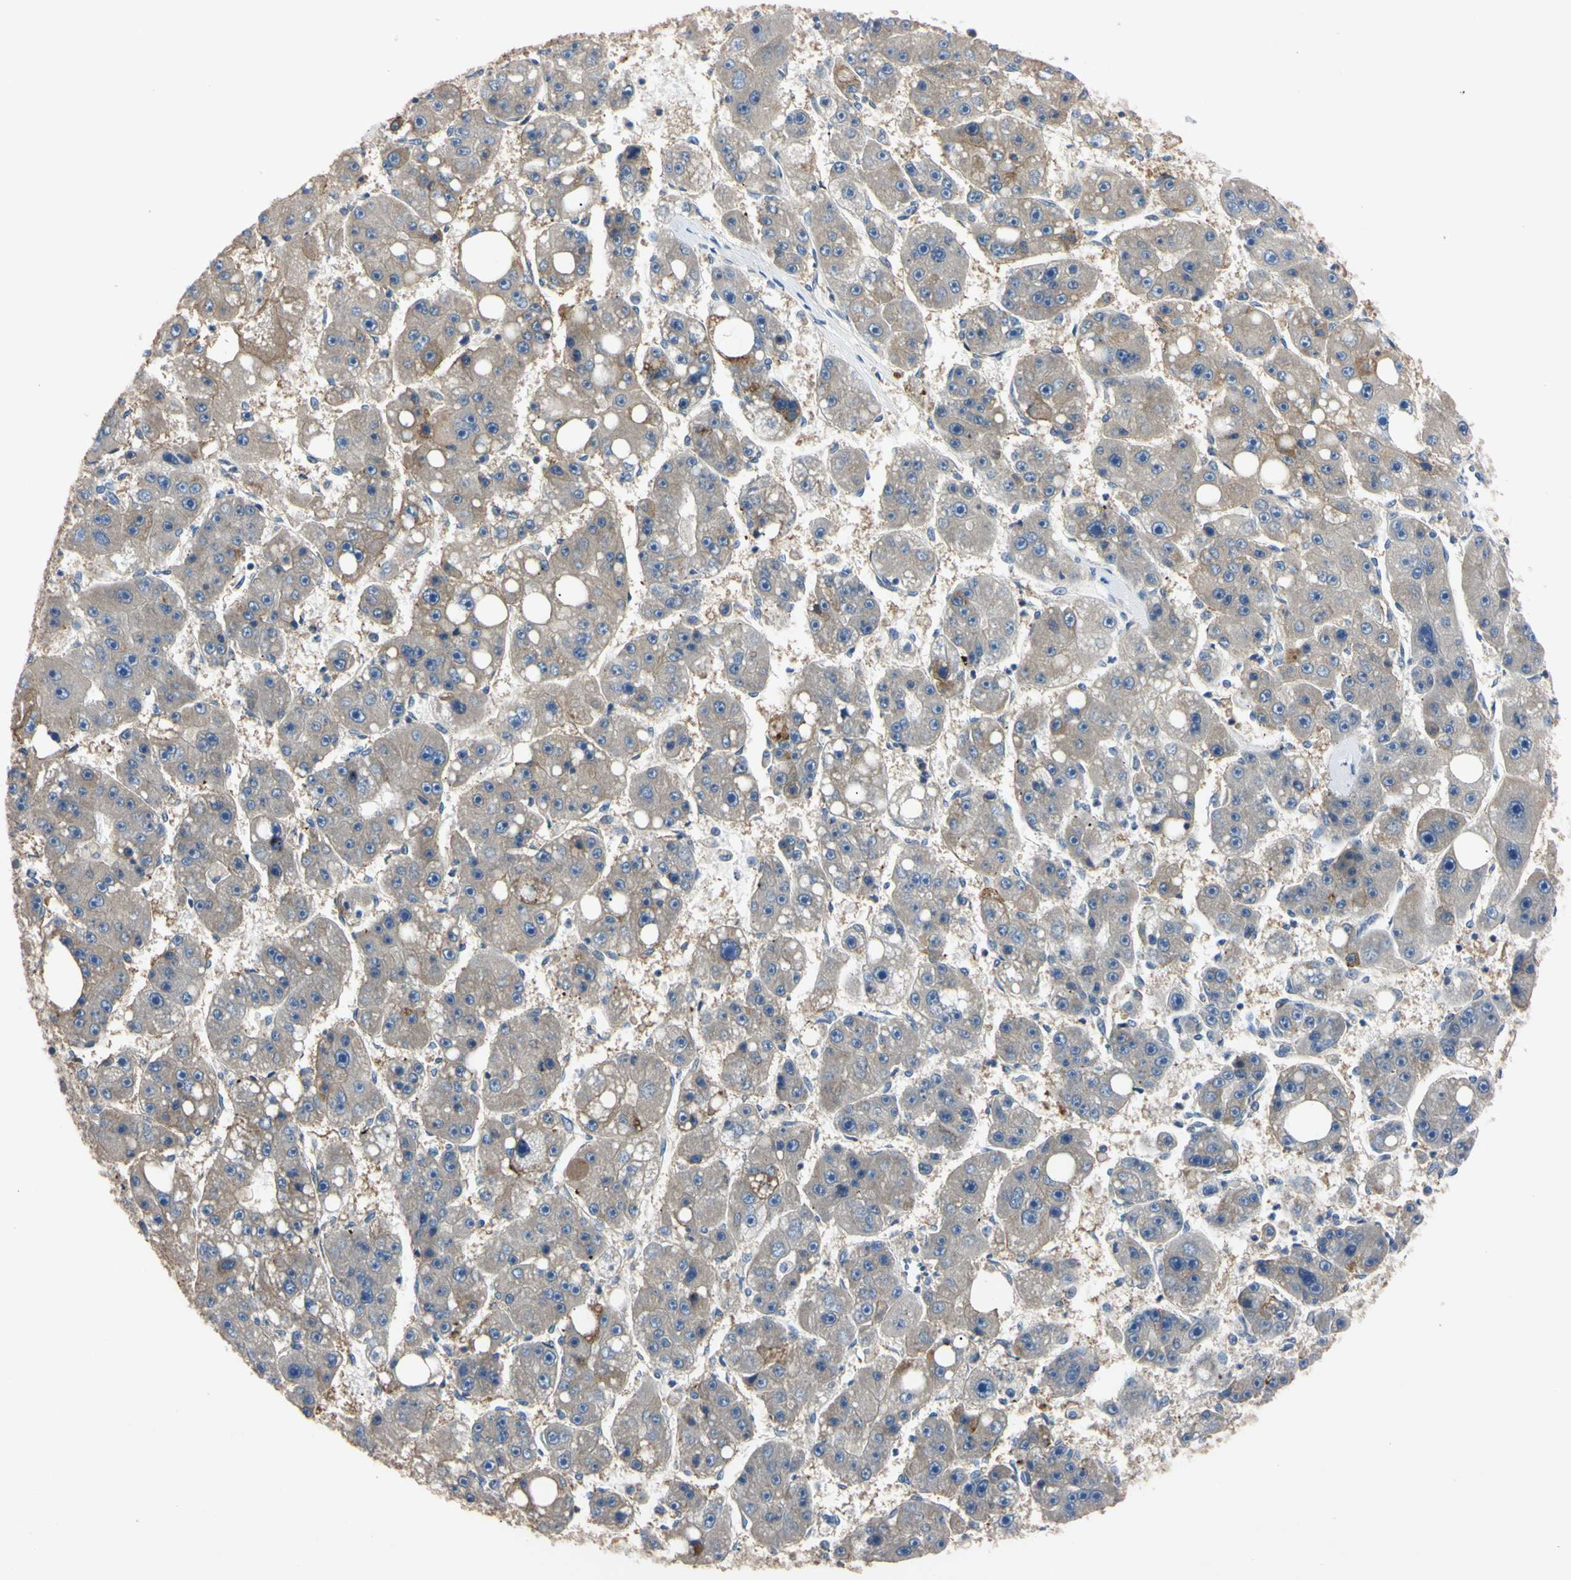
{"staining": {"intensity": "moderate", "quantity": "<25%", "location": "cytoplasmic/membranous"}, "tissue": "liver cancer", "cell_type": "Tumor cells", "image_type": "cancer", "snomed": [{"axis": "morphology", "description": "Carcinoma, Hepatocellular, NOS"}, {"axis": "topography", "description": "Liver"}], "caption": "Immunohistochemical staining of human liver cancer (hepatocellular carcinoma) shows low levels of moderate cytoplasmic/membranous positivity in about <25% of tumor cells.", "gene": "PNKD", "patient": {"sex": "female", "age": 61}}